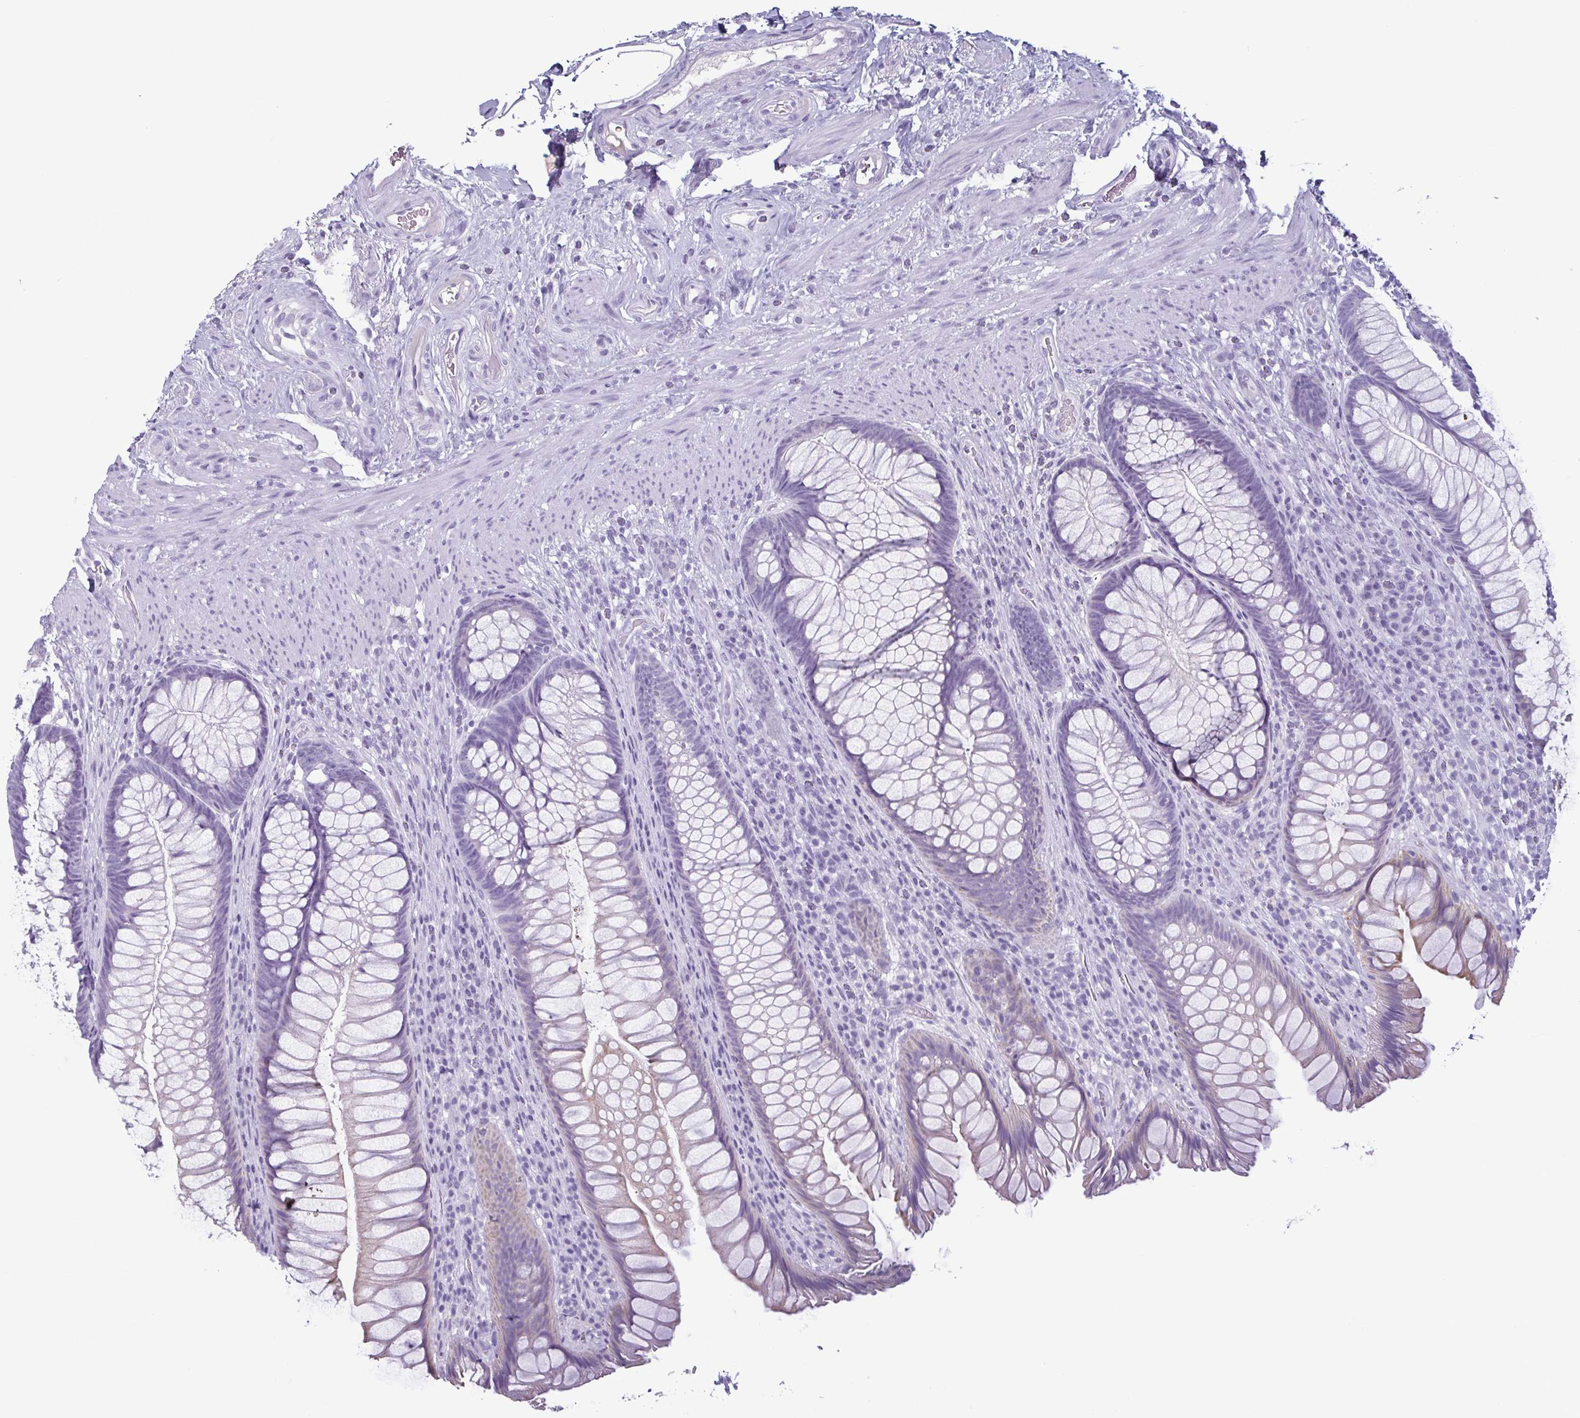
{"staining": {"intensity": "weak", "quantity": "<25%", "location": "cytoplasmic/membranous"}, "tissue": "rectum", "cell_type": "Glandular cells", "image_type": "normal", "snomed": [{"axis": "morphology", "description": "Normal tissue, NOS"}, {"axis": "topography", "description": "Smooth muscle"}, {"axis": "topography", "description": "Rectum"}], "caption": "Immunohistochemistry image of unremarkable human rectum stained for a protein (brown), which demonstrates no staining in glandular cells. (DAB (3,3'-diaminobenzidine) immunohistochemistry (IHC), high magnification).", "gene": "KRT10", "patient": {"sex": "male", "age": 53}}